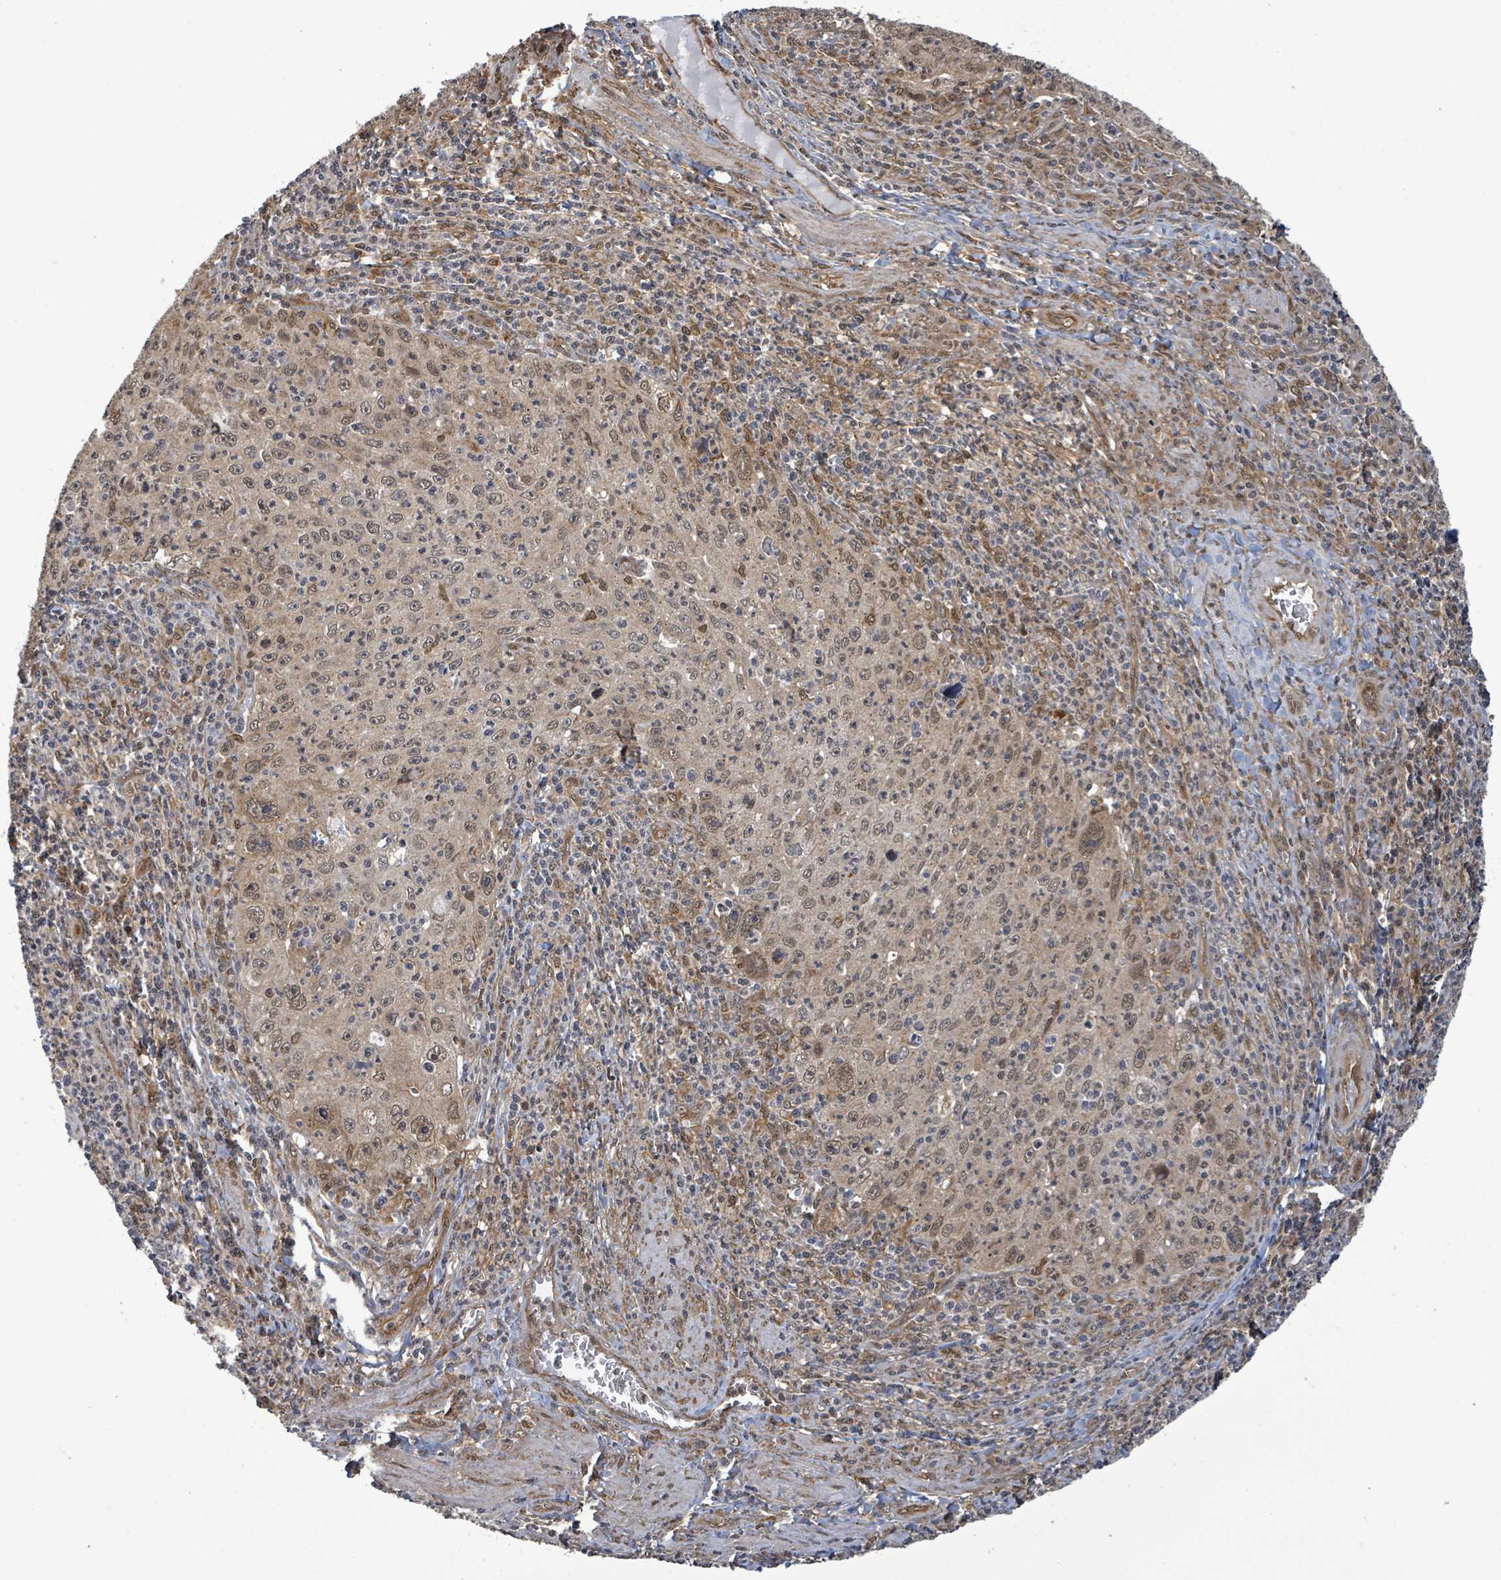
{"staining": {"intensity": "moderate", "quantity": "25%-75%", "location": "cytoplasmic/membranous,nuclear"}, "tissue": "cervical cancer", "cell_type": "Tumor cells", "image_type": "cancer", "snomed": [{"axis": "morphology", "description": "Squamous cell carcinoma, NOS"}, {"axis": "topography", "description": "Cervix"}], "caption": "Human cervical cancer stained with a protein marker demonstrates moderate staining in tumor cells.", "gene": "KLC1", "patient": {"sex": "female", "age": 30}}